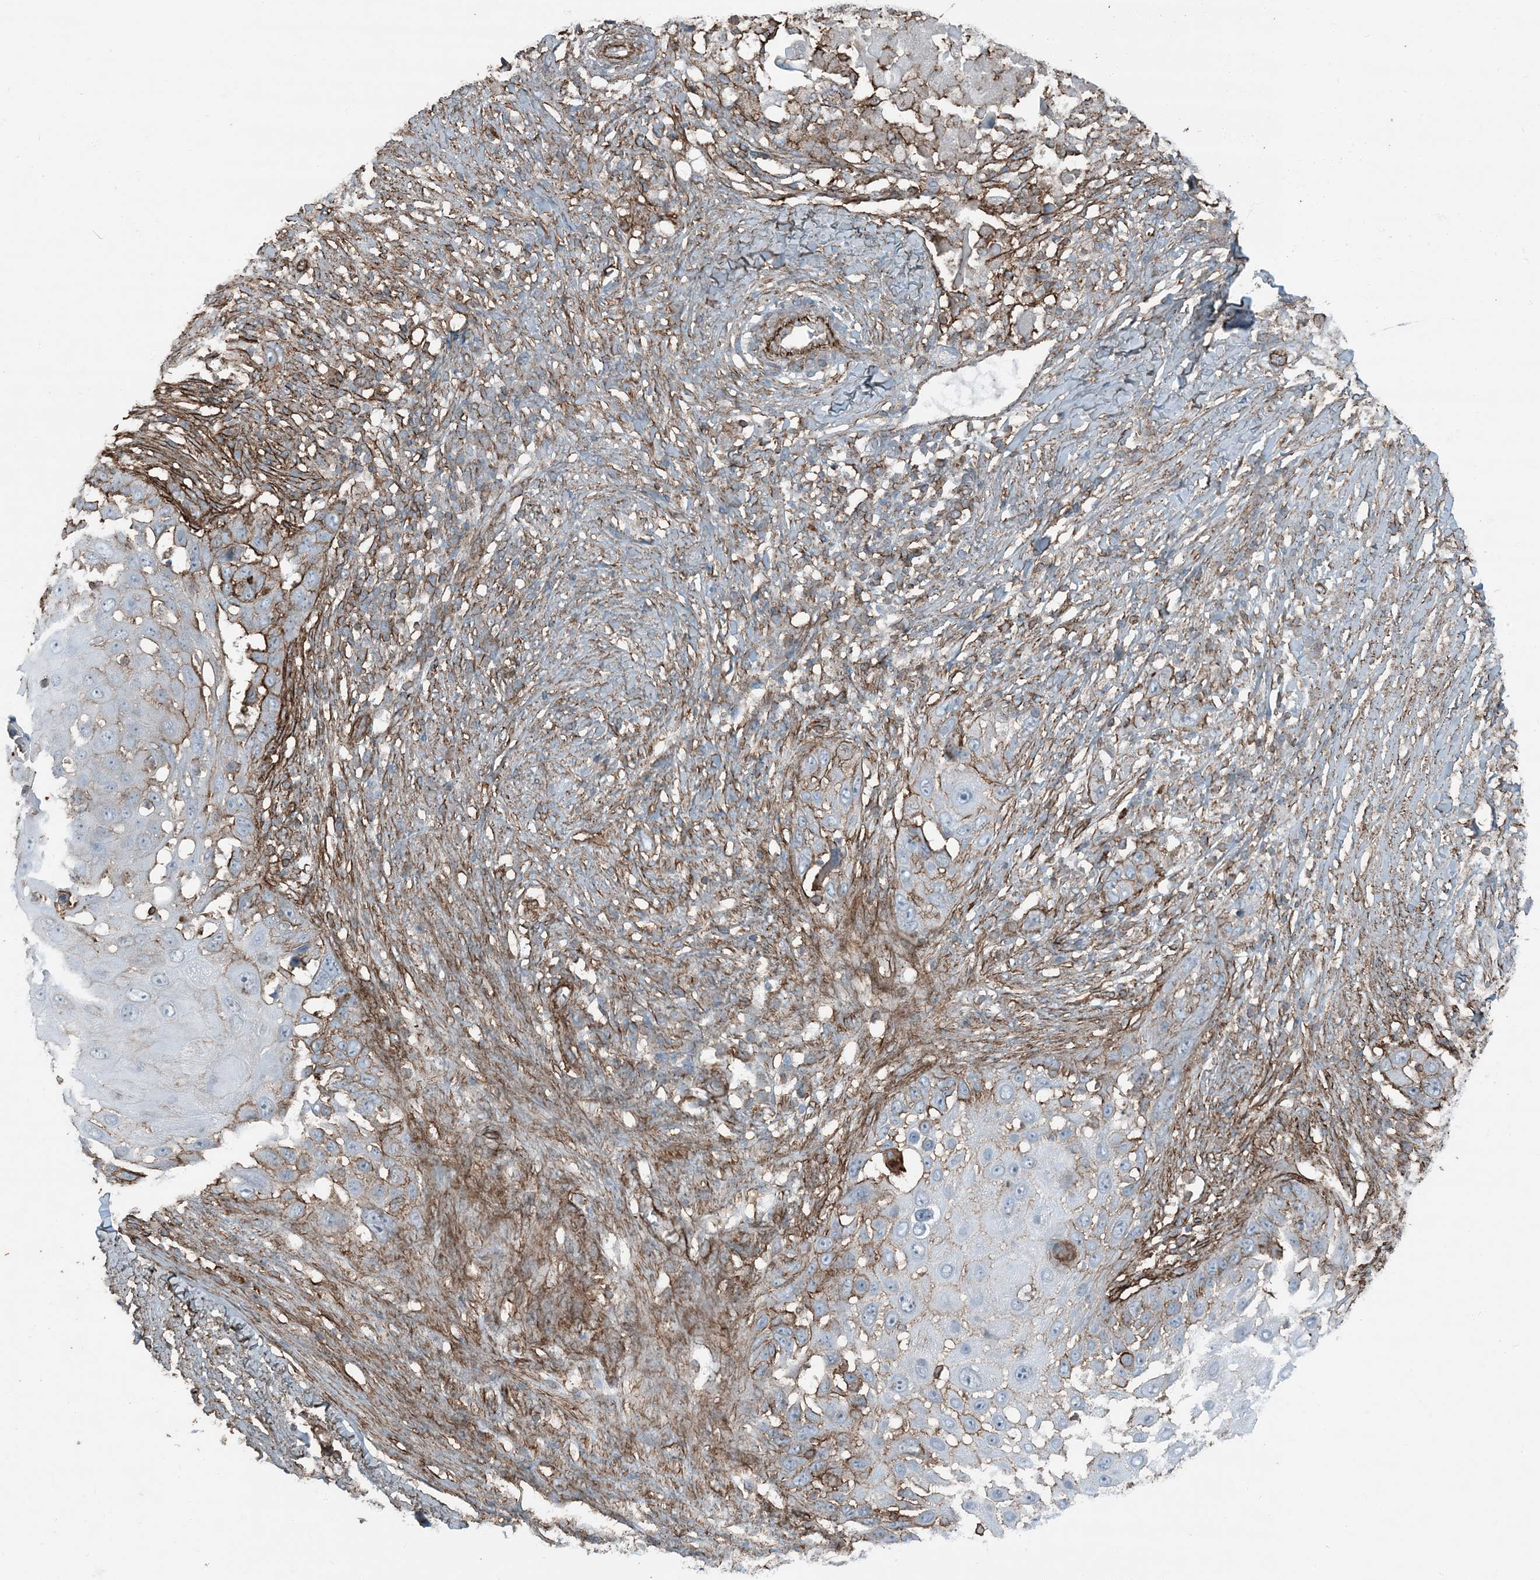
{"staining": {"intensity": "strong", "quantity": "<25%", "location": "cytoplasmic/membranous"}, "tissue": "skin cancer", "cell_type": "Tumor cells", "image_type": "cancer", "snomed": [{"axis": "morphology", "description": "Squamous cell carcinoma, NOS"}, {"axis": "topography", "description": "Skin"}], "caption": "Skin cancer tissue shows strong cytoplasmic/membranous positivity in about <25% of tumor cells (Stains: DAB (3,3'-diaminobenzidine) in brown, nuclei in blue, Microscopy: brightfield microscopy at high magnification).", "gene": "APOBEC3C", "patient": {"sex": "female", "age": 44}}